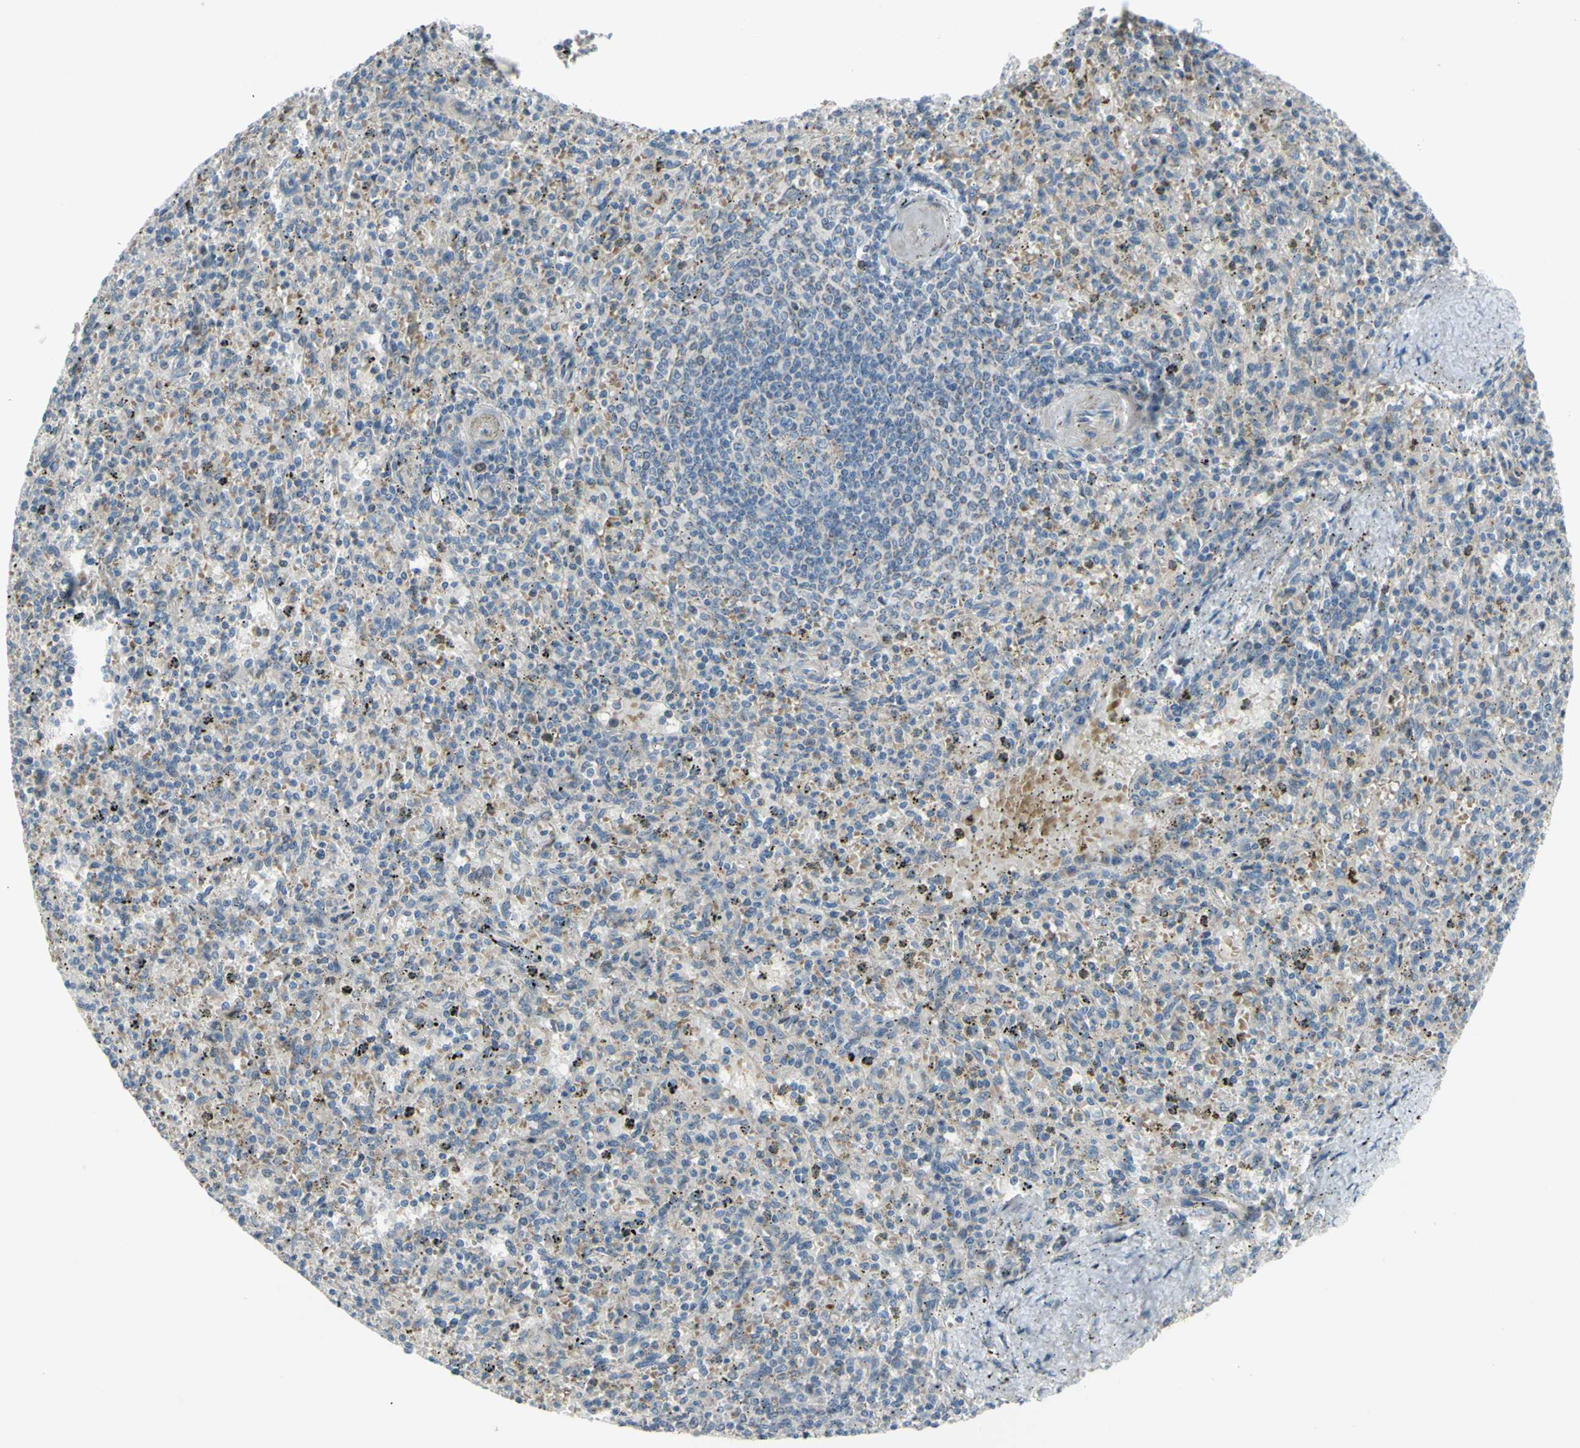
{"staining": {"intensity": "weak", "quantity": "25%-75%", "location": "cytoplasmic/membranous"}, "tissue": "spleen", "cell_type": "Cells in red pulp", "image_type": "normal", "snomed": [{"axis": "morphology", "description": "Normal tissue, NOS"}, {"axis": "topography", "description": "Spleen"}], "caption": "DAB immunohistochemical staining of normal spleen demonstrates weak cytoplasmic/membranous protein staining in about 25%-75% of cells in red pulp.", "gene": "GRAMD2B", "patient": {"sex": "male", "age": 72}}